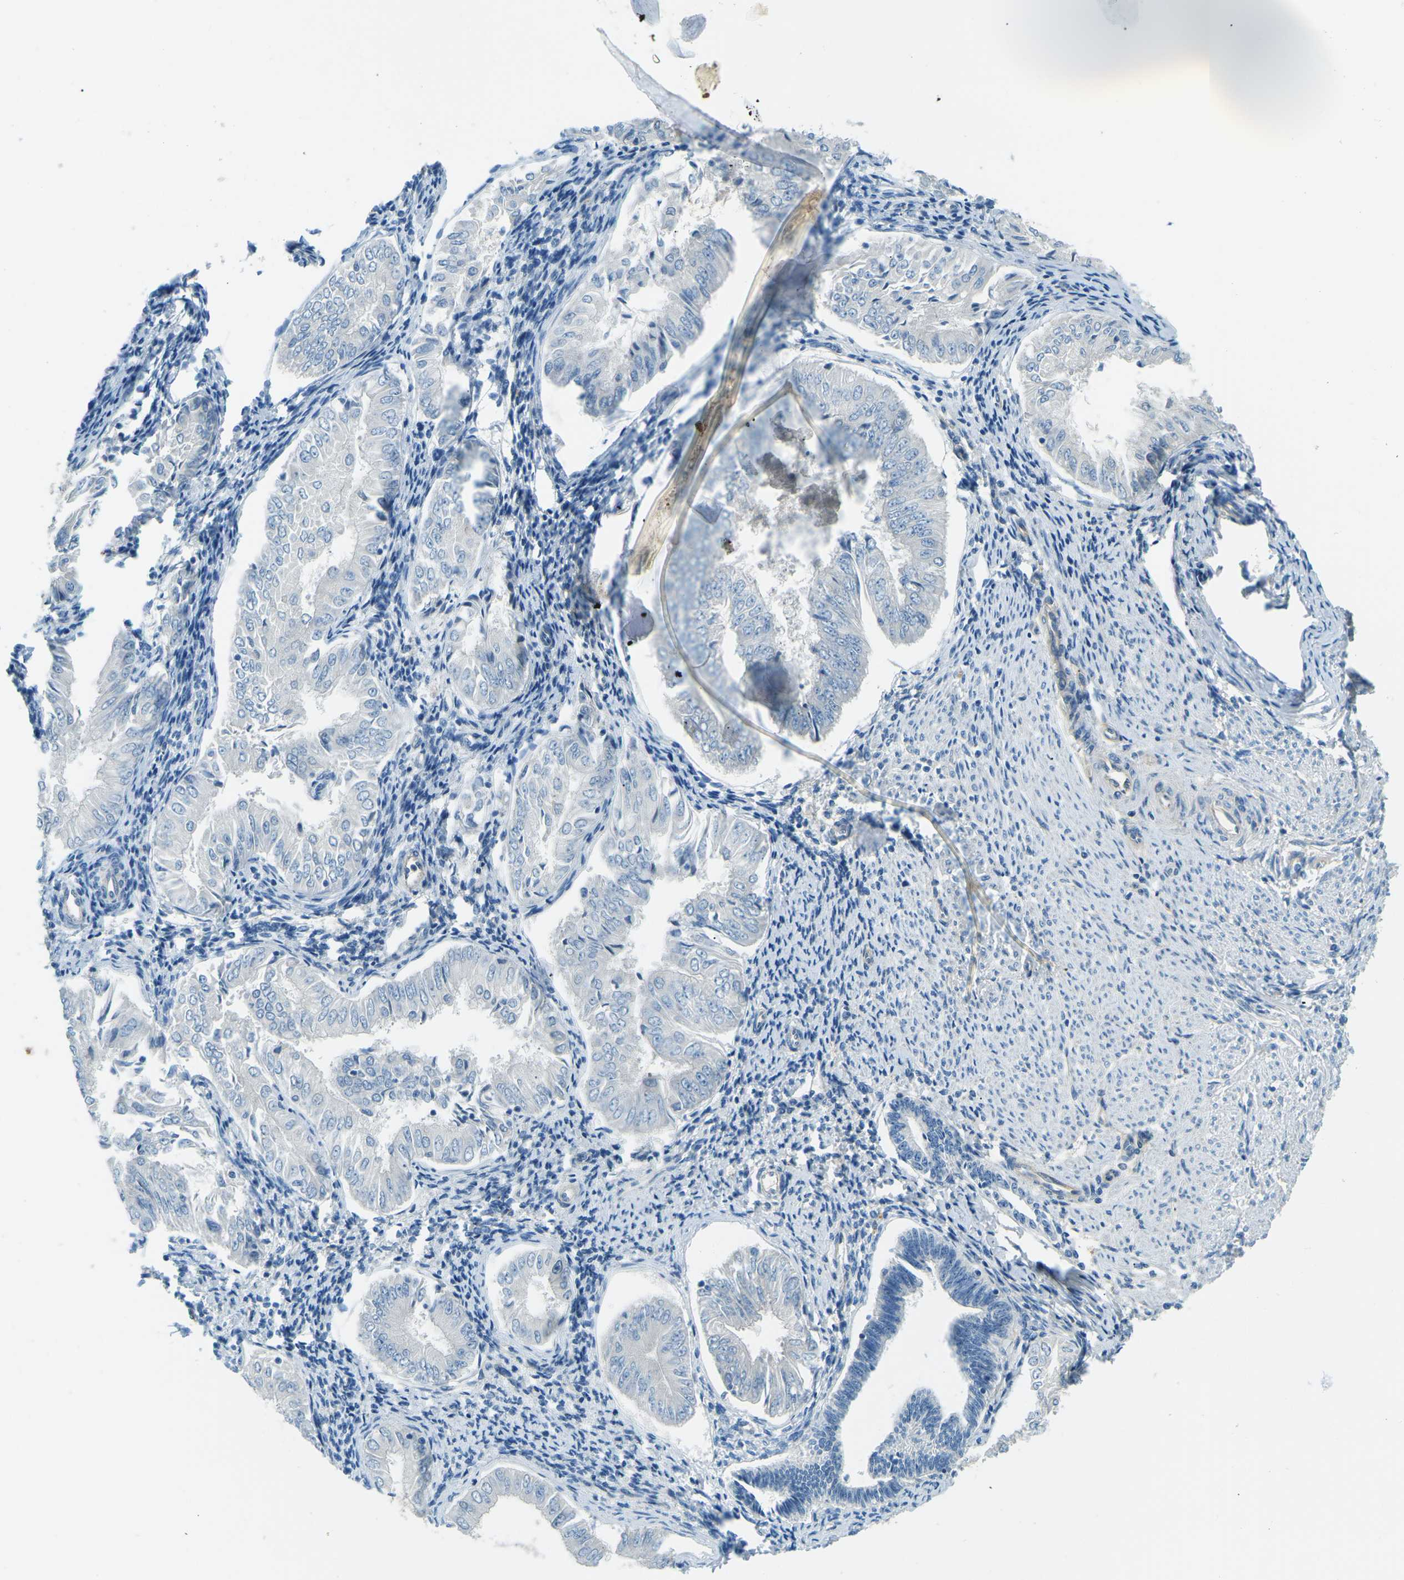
{"staining": {"intensity": "negative", "quantity": "none", "location": "none"}, "tissue": "endometrial cancer", "cell_type": "Tumor cells", "image_type": "cancer", "snomed": [{"axis": "morphology", "description": "Adenocarcinoma, NOS"}, {"axis": "topography", "description": "Endometrium"}], "caption": "Image shows no significant protein positivity in tumor cells of endometrial adenocarcinoma.", "gene": "ZNF367", "patient": {"sex": "female", "age": 53}}